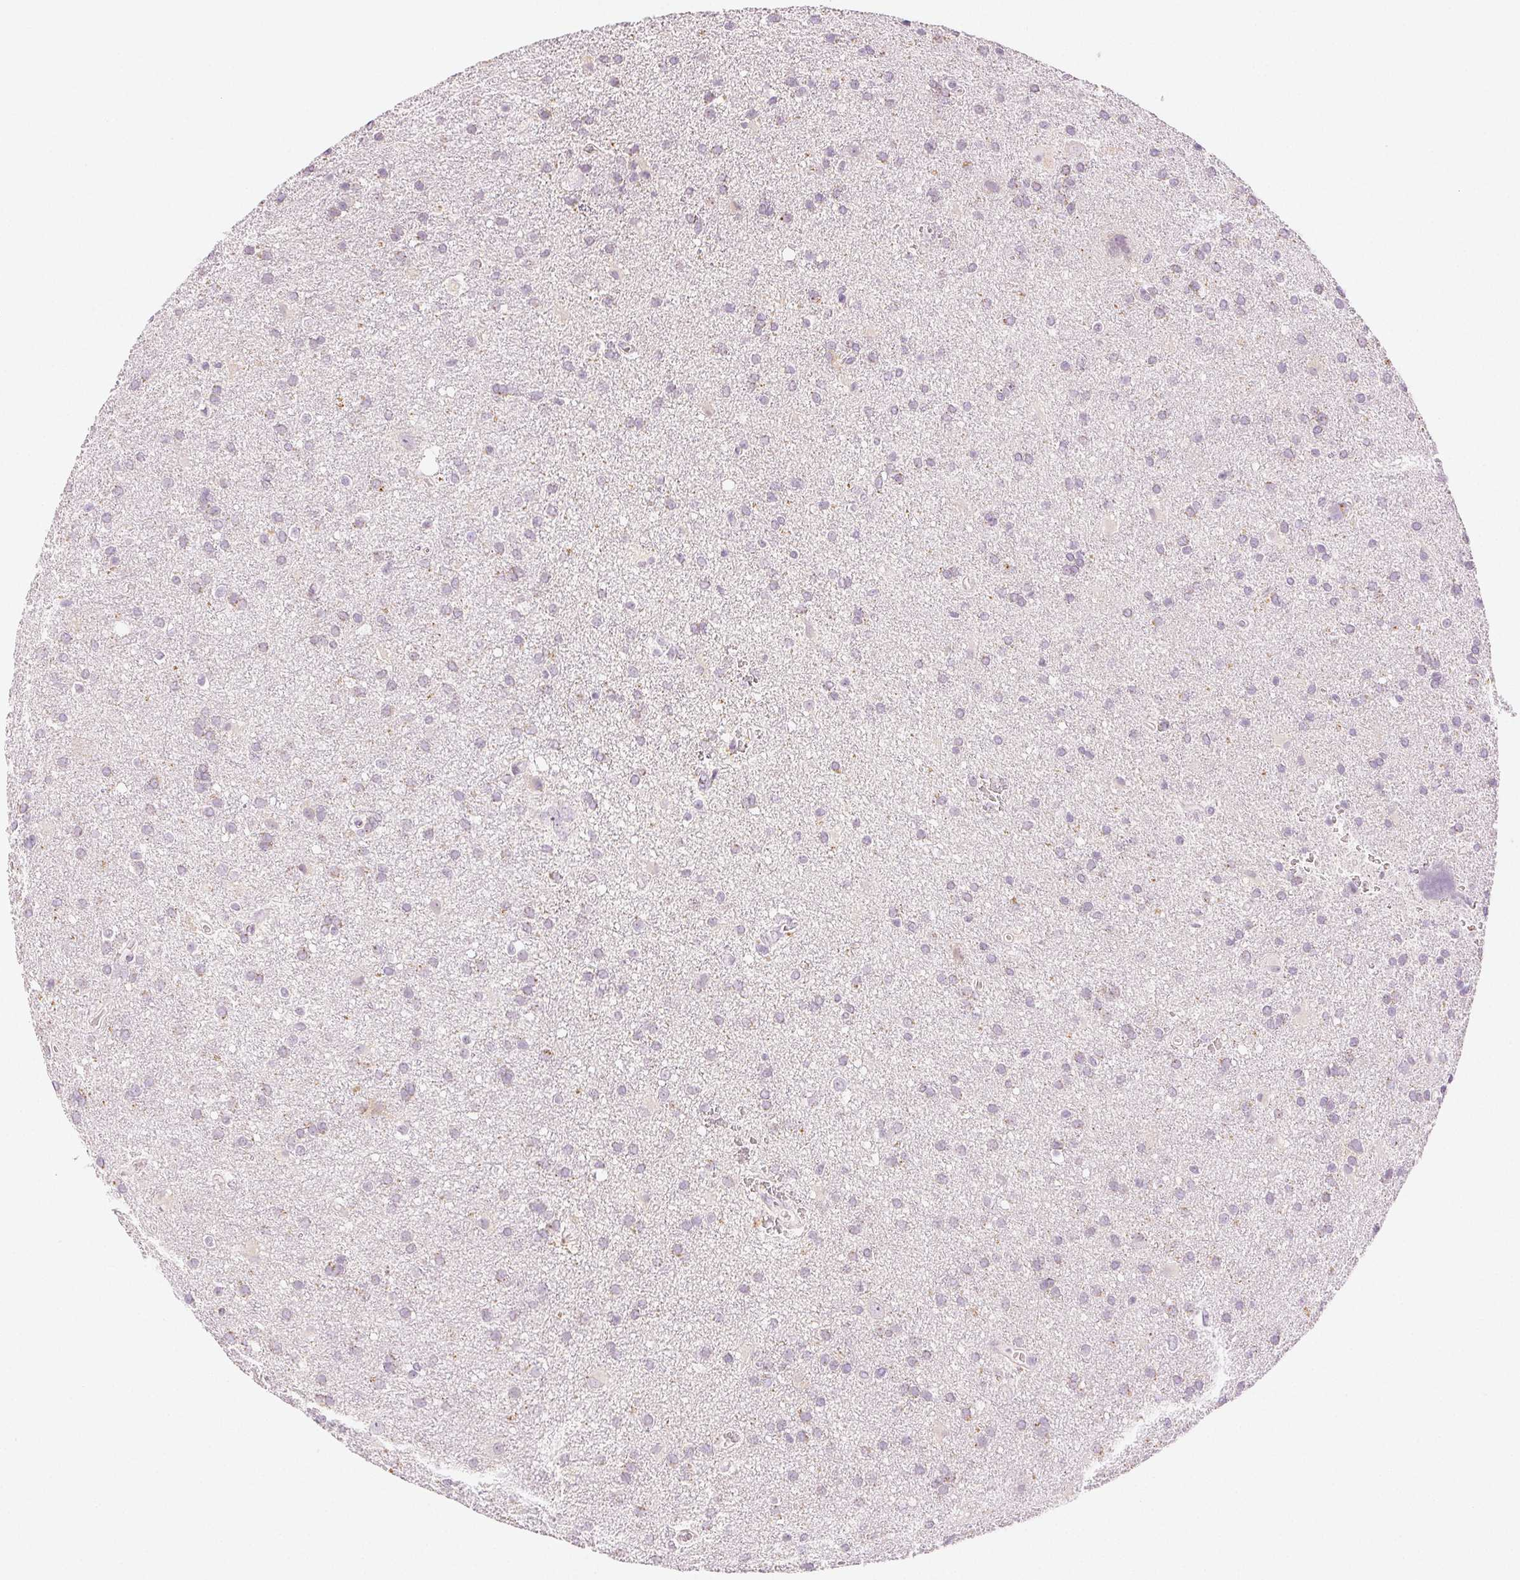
{"staining": {"intensity": "negative", "quantity": "none", "location": "none"}, "tissue": "glioma", "cell_type": "Tumor cells", "image_type": "cancer", "snomed": [{"axis": "morphology", "description": "Glioma, malignant, Low grade"}, {"axis": "topography", "description": "Brain"}], "caption": "The photomicrograph reveals no staining of tumor cells in glioma.", "gene": "SLC5A2", "patient": {"sex": "male", "age": 66}}